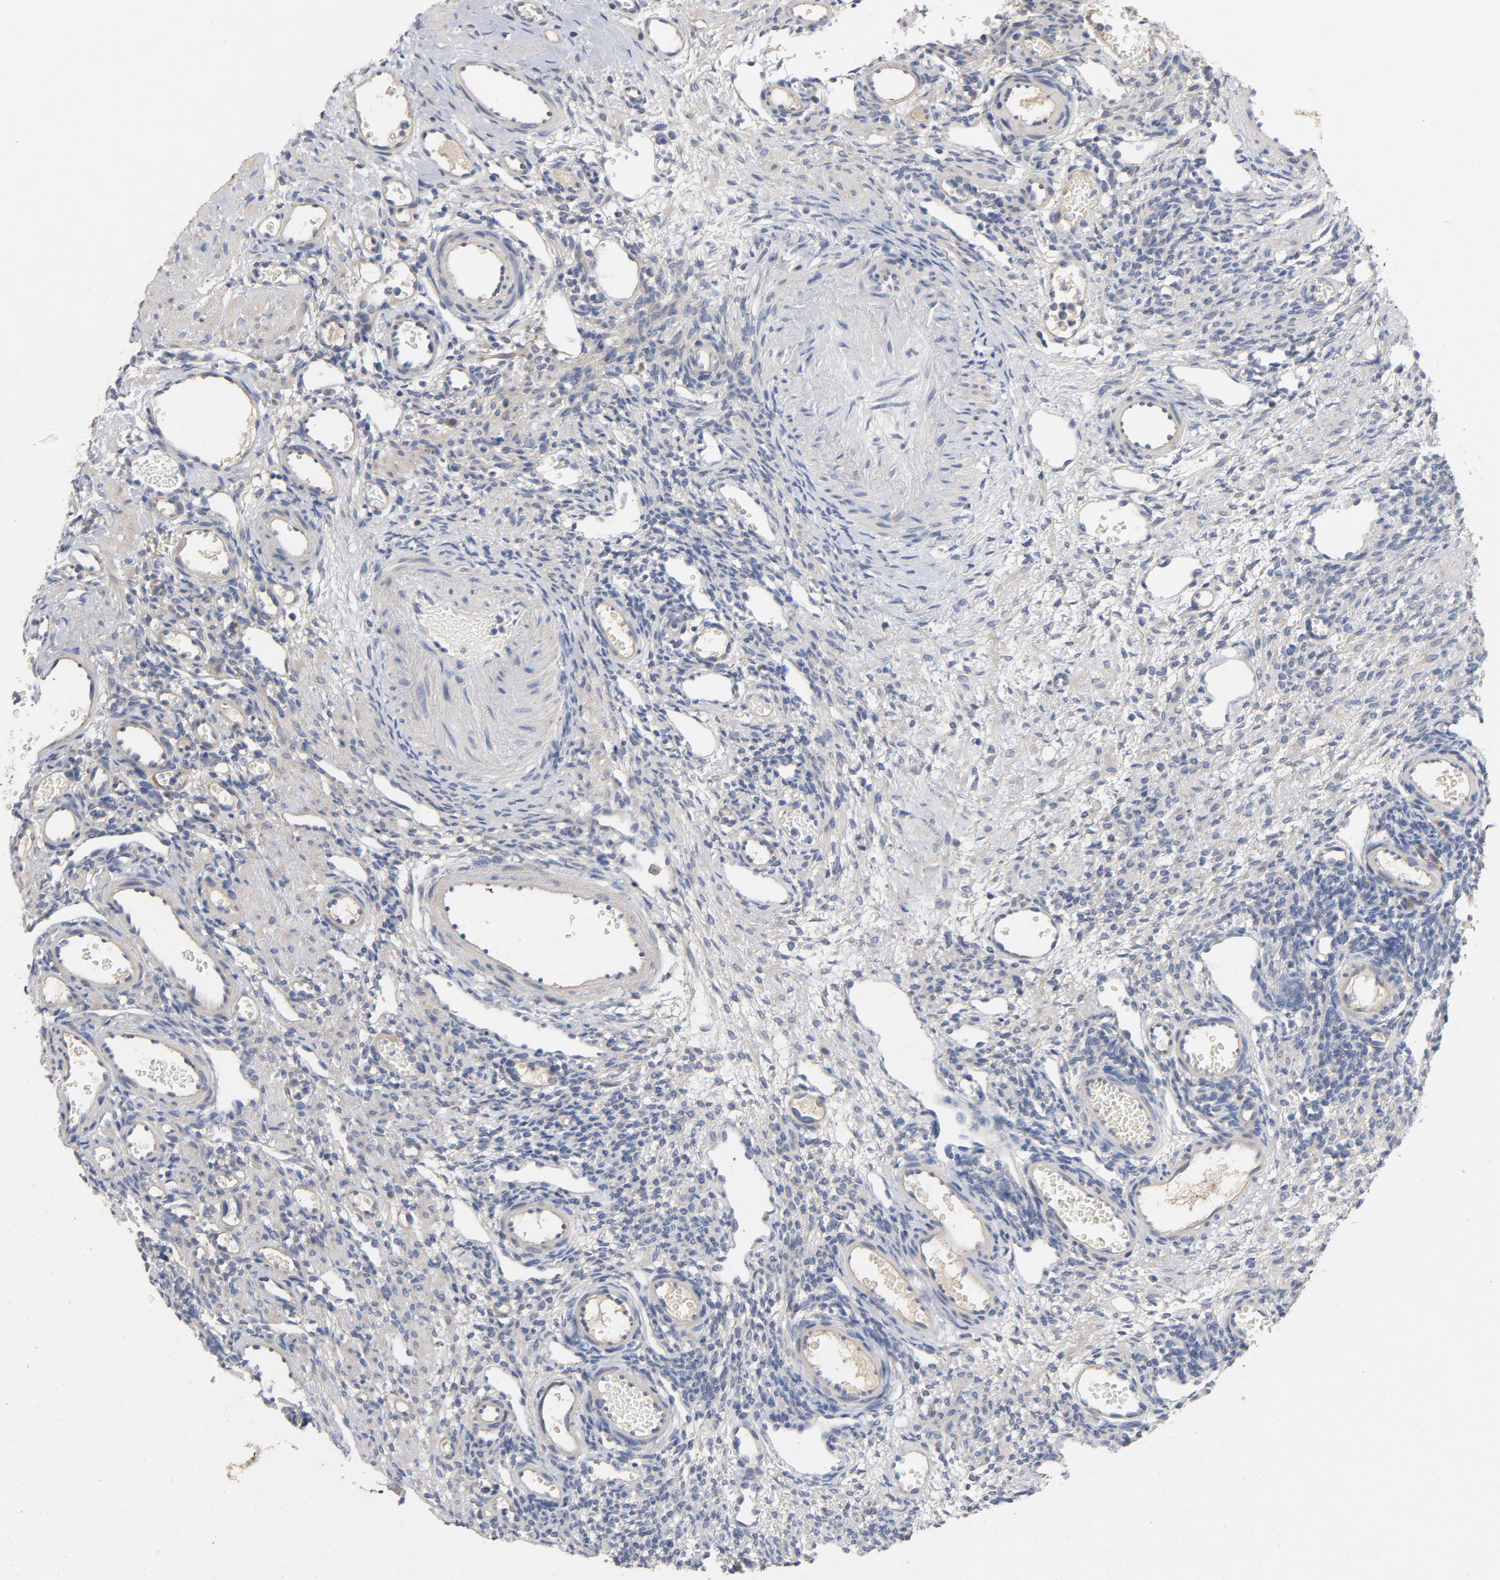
{"staining": {"intensity": "moderate", "quantity": ">75%", "location": "cytoplasmic/membranous"}, "tissue": "ovary", "cell_type": "Follicle cells", "image_type": "normal", "snomed": [{"axis": "morphology", "description": "Normal tissue, NOS"}, {"axis": "topography", "description": "Ovary"}], "caption": "This image demonstrates immunohistochemistry staining of benign human ovary, with medium moderate cytoplasmic/membranous staining in approximately >75% of follicle cells.", "gene": "CCDC134", "patient": {"sex": "female", "age": 33}}